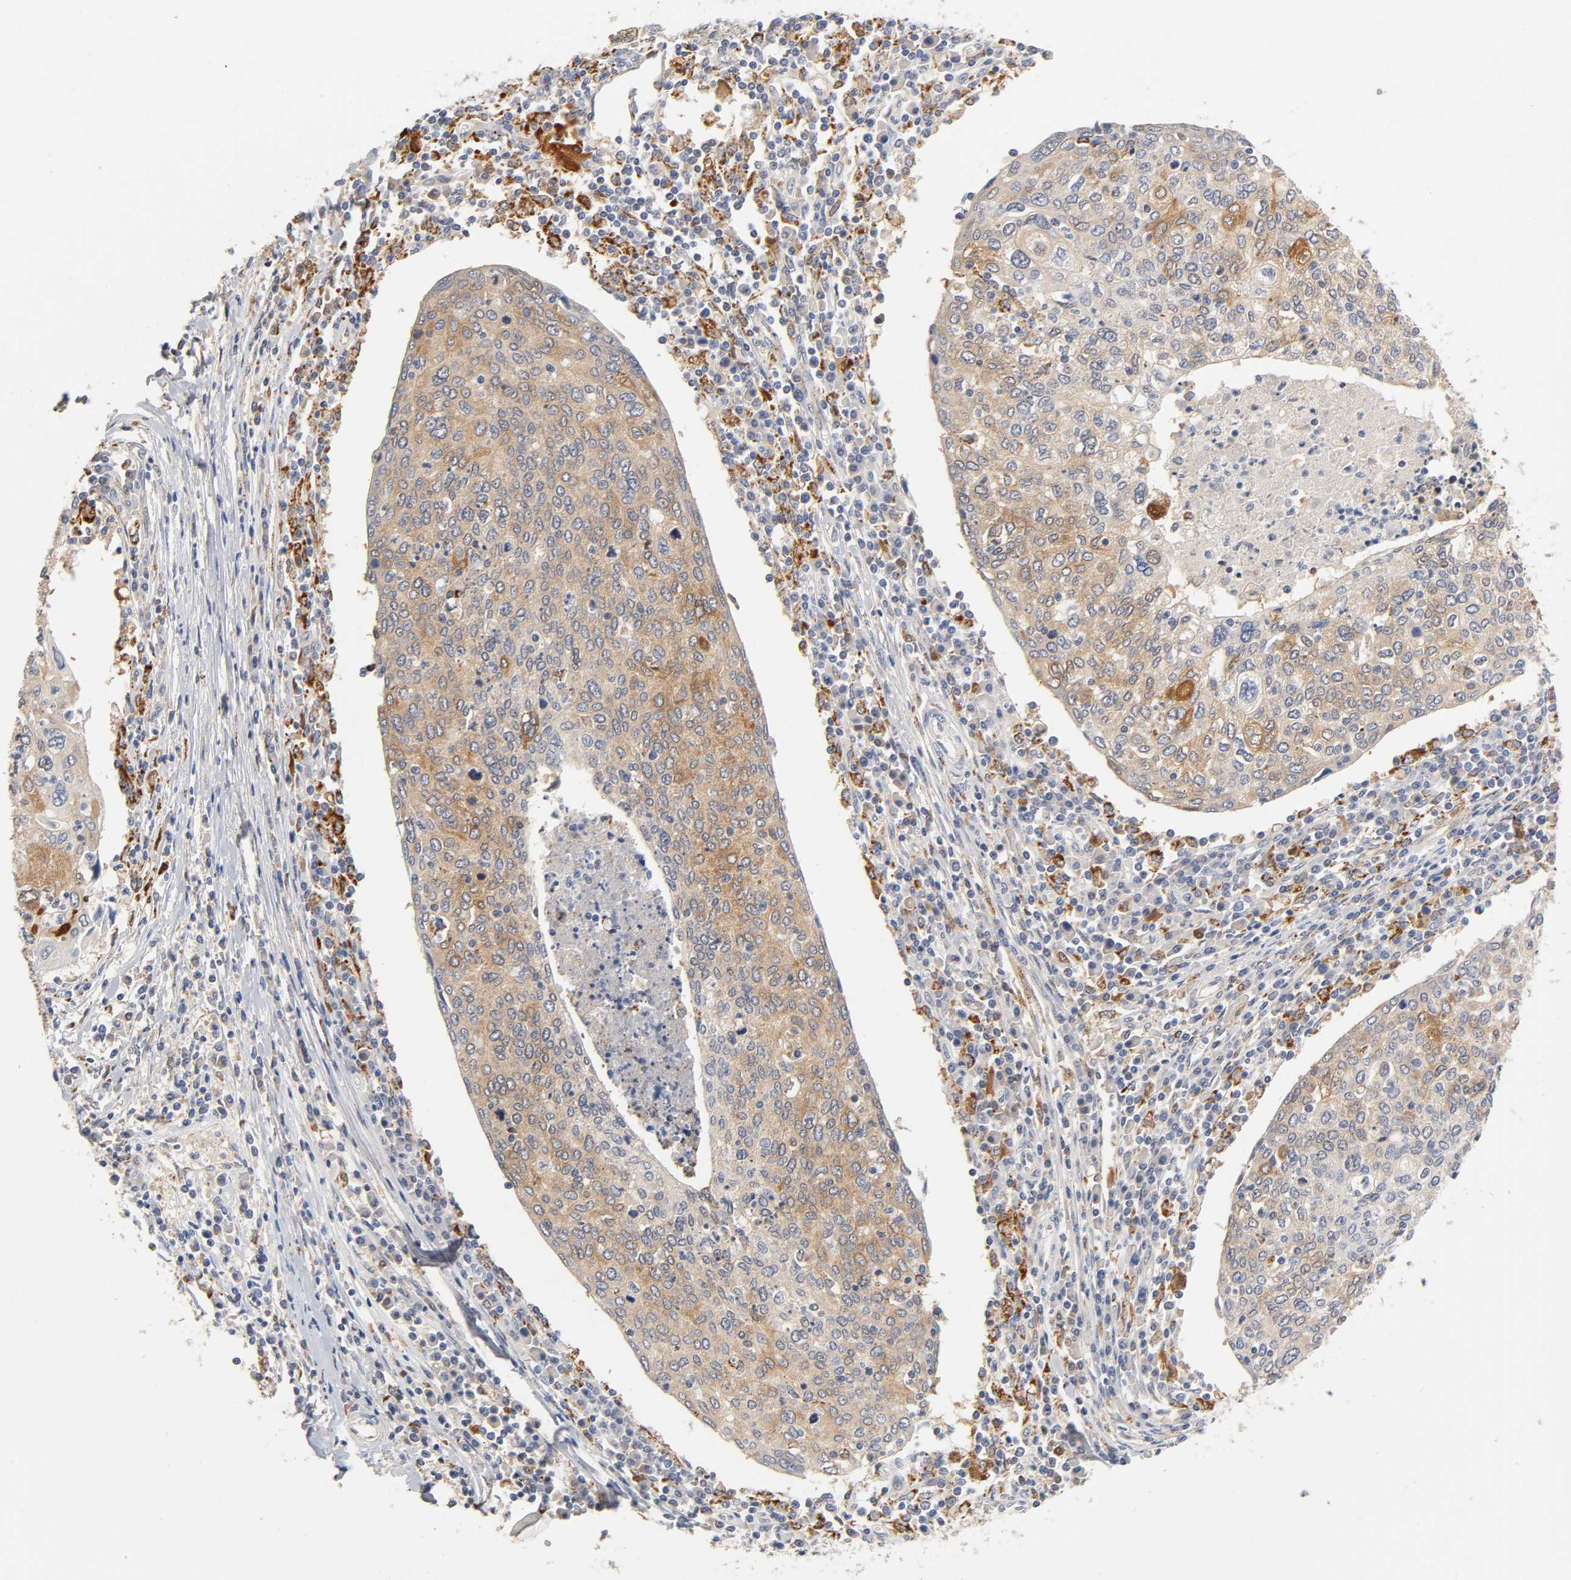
{"staining": {"intensity": "moderate", "quantity": ">75%", "location": "cytoplasmic/membranous"}, "tissue": "cervical cancer", "cell_type": "Tumor cells", "image_type": "cancer", "snomed": [{"axis": "morphology", "description": "Squamous cell carcinoma, NOS"}, {"axis": "topography", "description": "Cervix"}], "caption": "Protein staining displays moderate cytoplasmic/membranous staining in approximately >75% of tumor cells in squamous cell carcinoma (cervical). (brown staining indicates protein expression, while blue staining denotes nuclei).", "gene": "ISG15", "patient": {"sex": "female", "age": 40}}